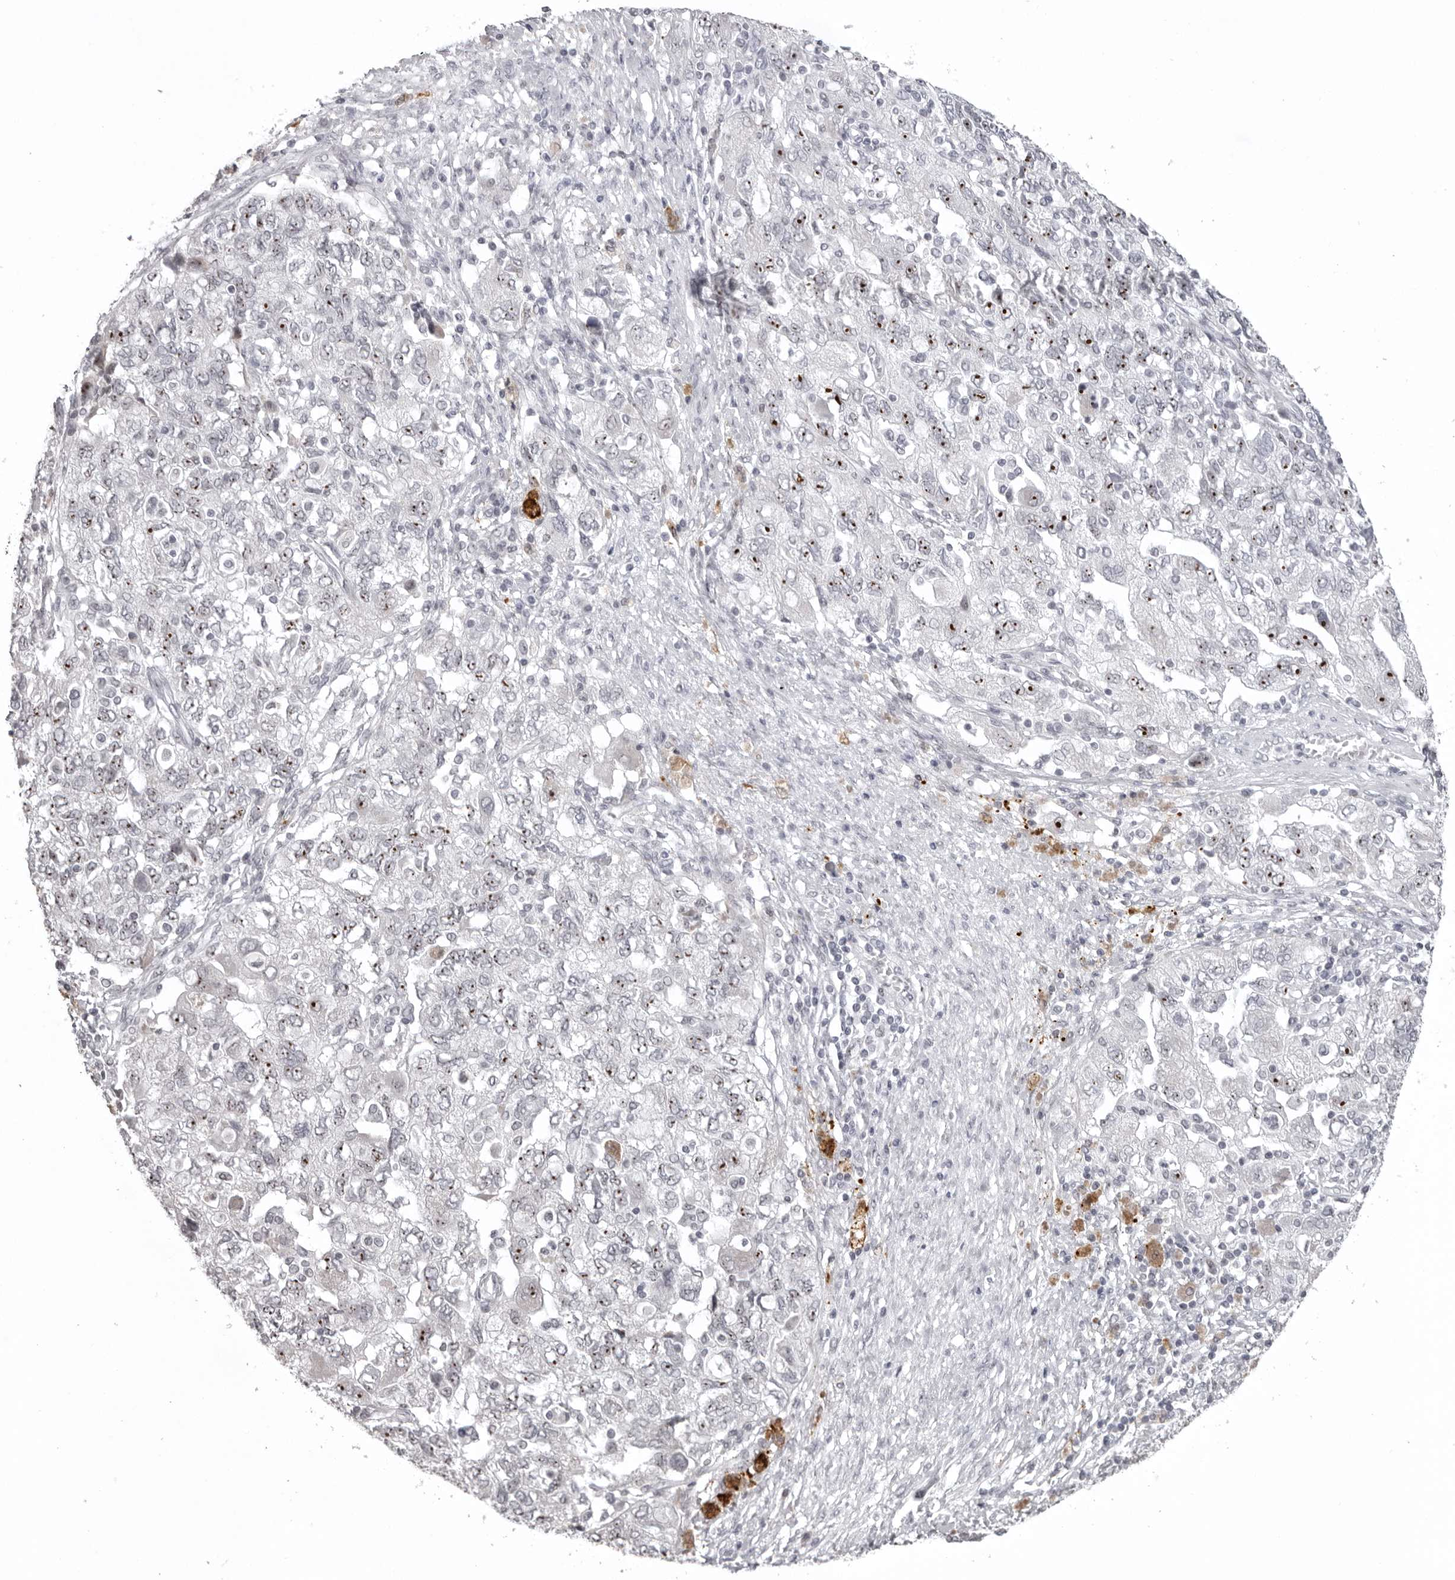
{"staining": {"intensity": "strong", "quantity": "25%-75%", "location": "nuclear"}, "tissue": "ovarian cancer", "cell_type": "Tumor cells", "image_type": "cancer", "snomed": [{"axis": "morphology", "description": "Carcinoma, NOS"}, {"axis": "morphology", "description": "Cystadenocarcinoma, serous, NOS"}, {"axis": "topography", "description": "Ovary"}], "caption": "A photomicrograph showing strong nuclear expression in about 25%-75% of tumor cells in ovarian cancer, as visualized by brown immunohistochemical staining.", "gene": "HELZ", "patient": {"sex": "female", "age": 69}}